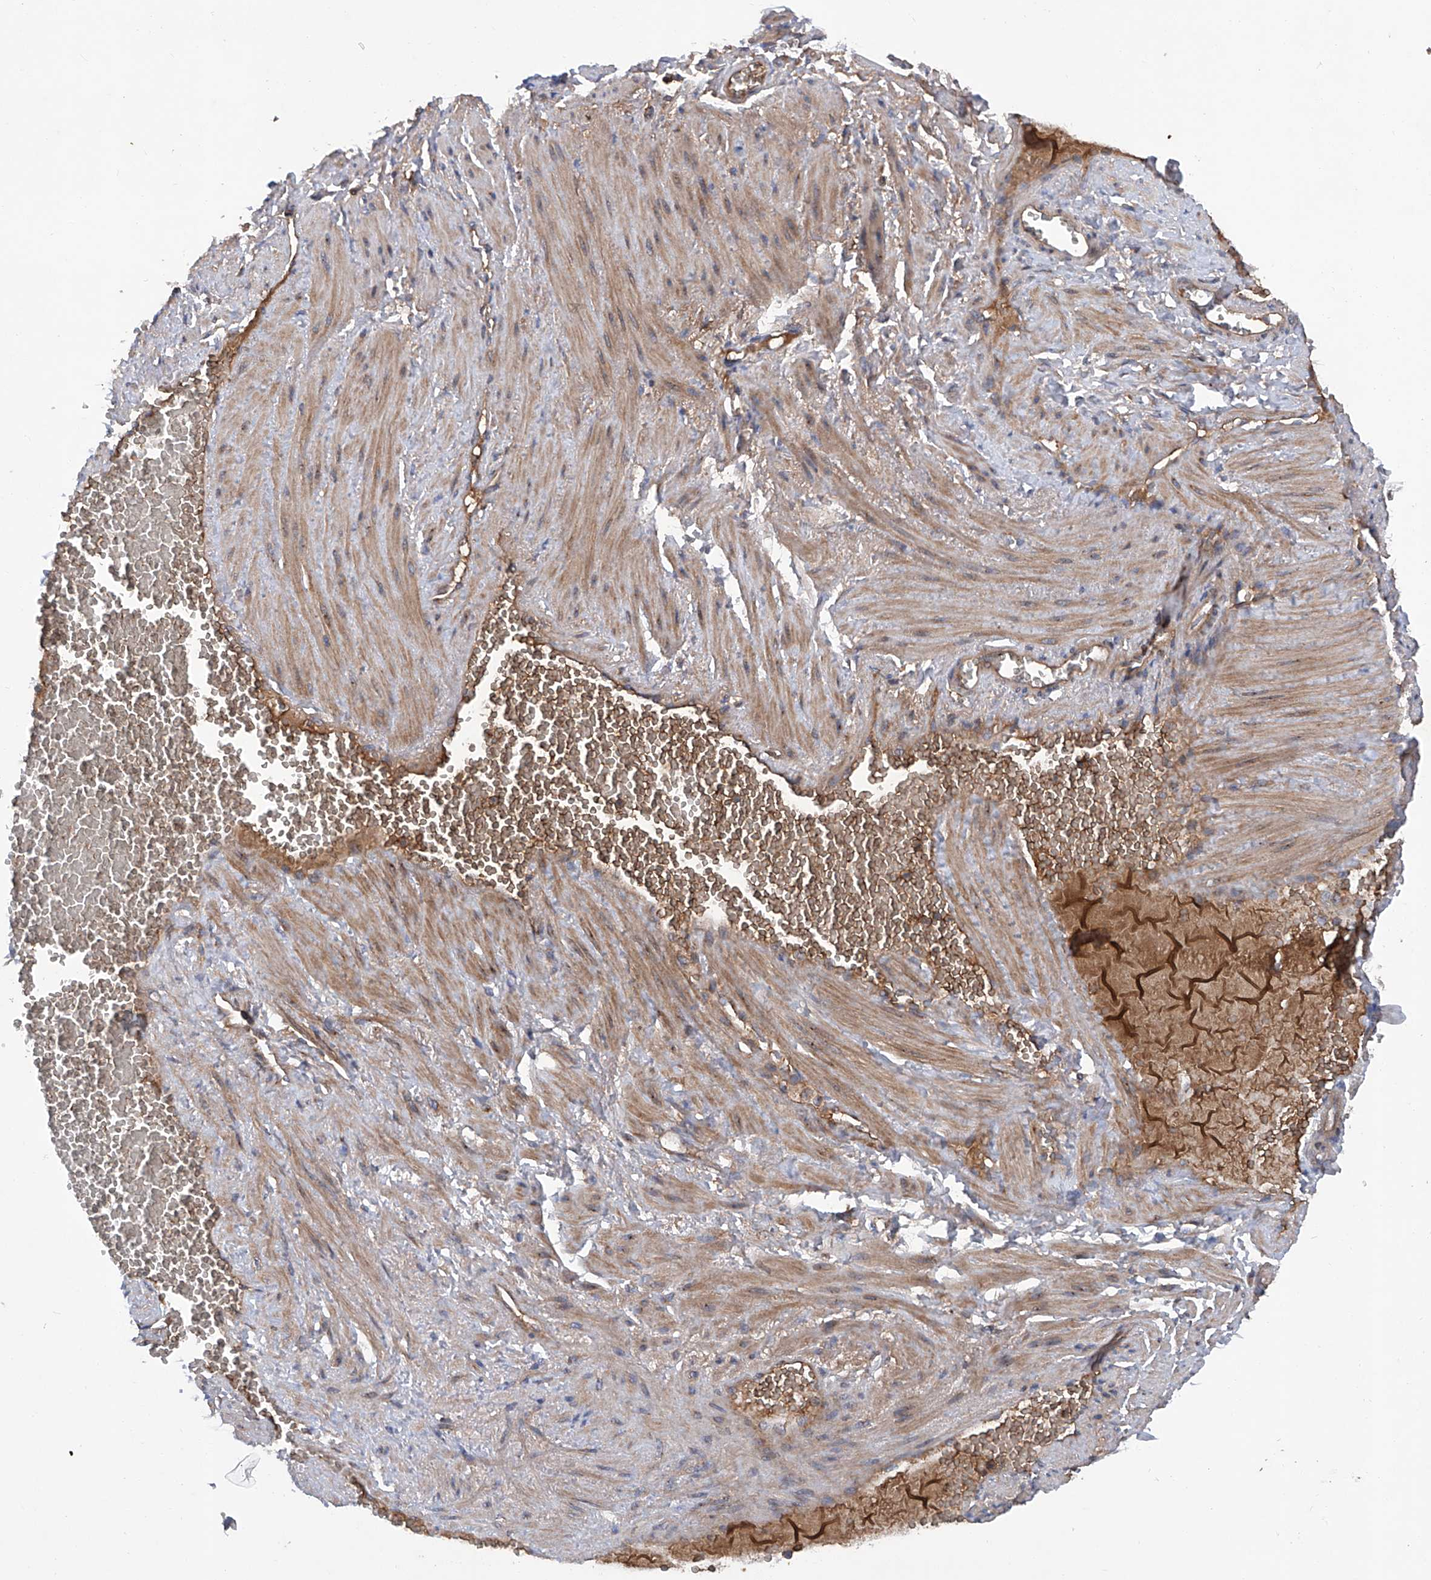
{"staining": {"intensity": "moderate", "quantity": "25%-75%", "location": "cytoplasmic/membranous"}, "tissue": "soft tissue", "cell_type": "Chondrocytes", "image_type": "normal", "snomed": [{"axis": "morphology", "description": "Normal tissue, NOS"}, {"axis": "topography", "description": "Smooth muscle"}, {"axis": "topography", "description": "Peripheral nerve tissue"}], "caption": "Chondrocytes exhibit medium levels of moderate cytoplasmic/membranous positivity in about 25%-75% of cells in normal soft tissue.", "gene": "ASCC3", "patient": {"sex": "female", "age": 39}}